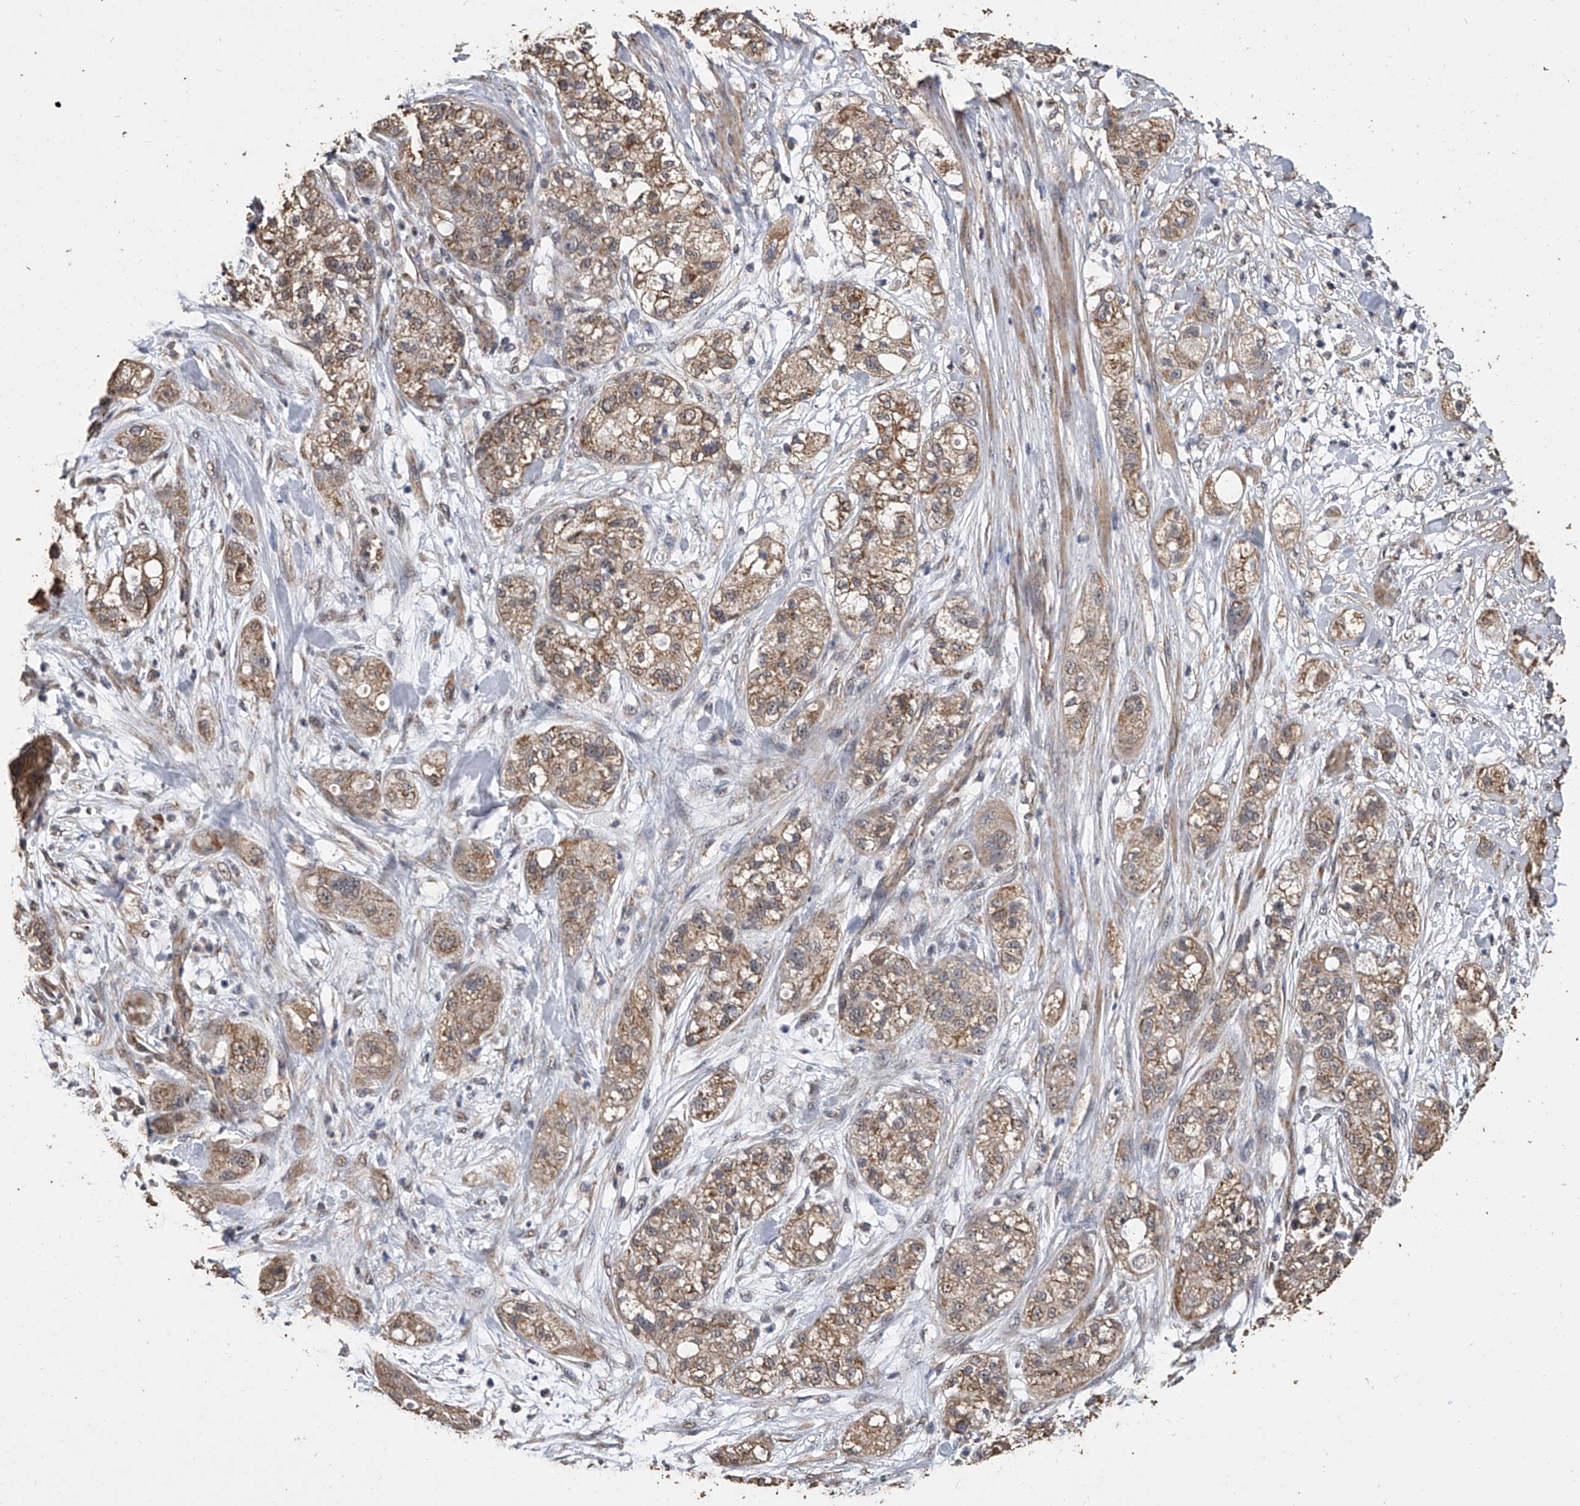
{"staining": {"intensity": "moderate", "quantity": ">75%", "location": "cytoplasmic/membranous"}, "tissue": "pancreatic cancer", "cell_type": "Tumor cells", "image_type": "cancer", "snomed": [{"axis": "morphology", "description": "Adenocarcinoma, NOS"}, {"axis": "topography", "description": "Pancreas"}], "caption": "Moderate cytoplasmic/membranous protein staining is present in approximately >75% of tumor cells in pancreatic cancer (adenocarcinoma).", "gene": "MRPL28", "patient": {"sex": "female", "age": 78}}